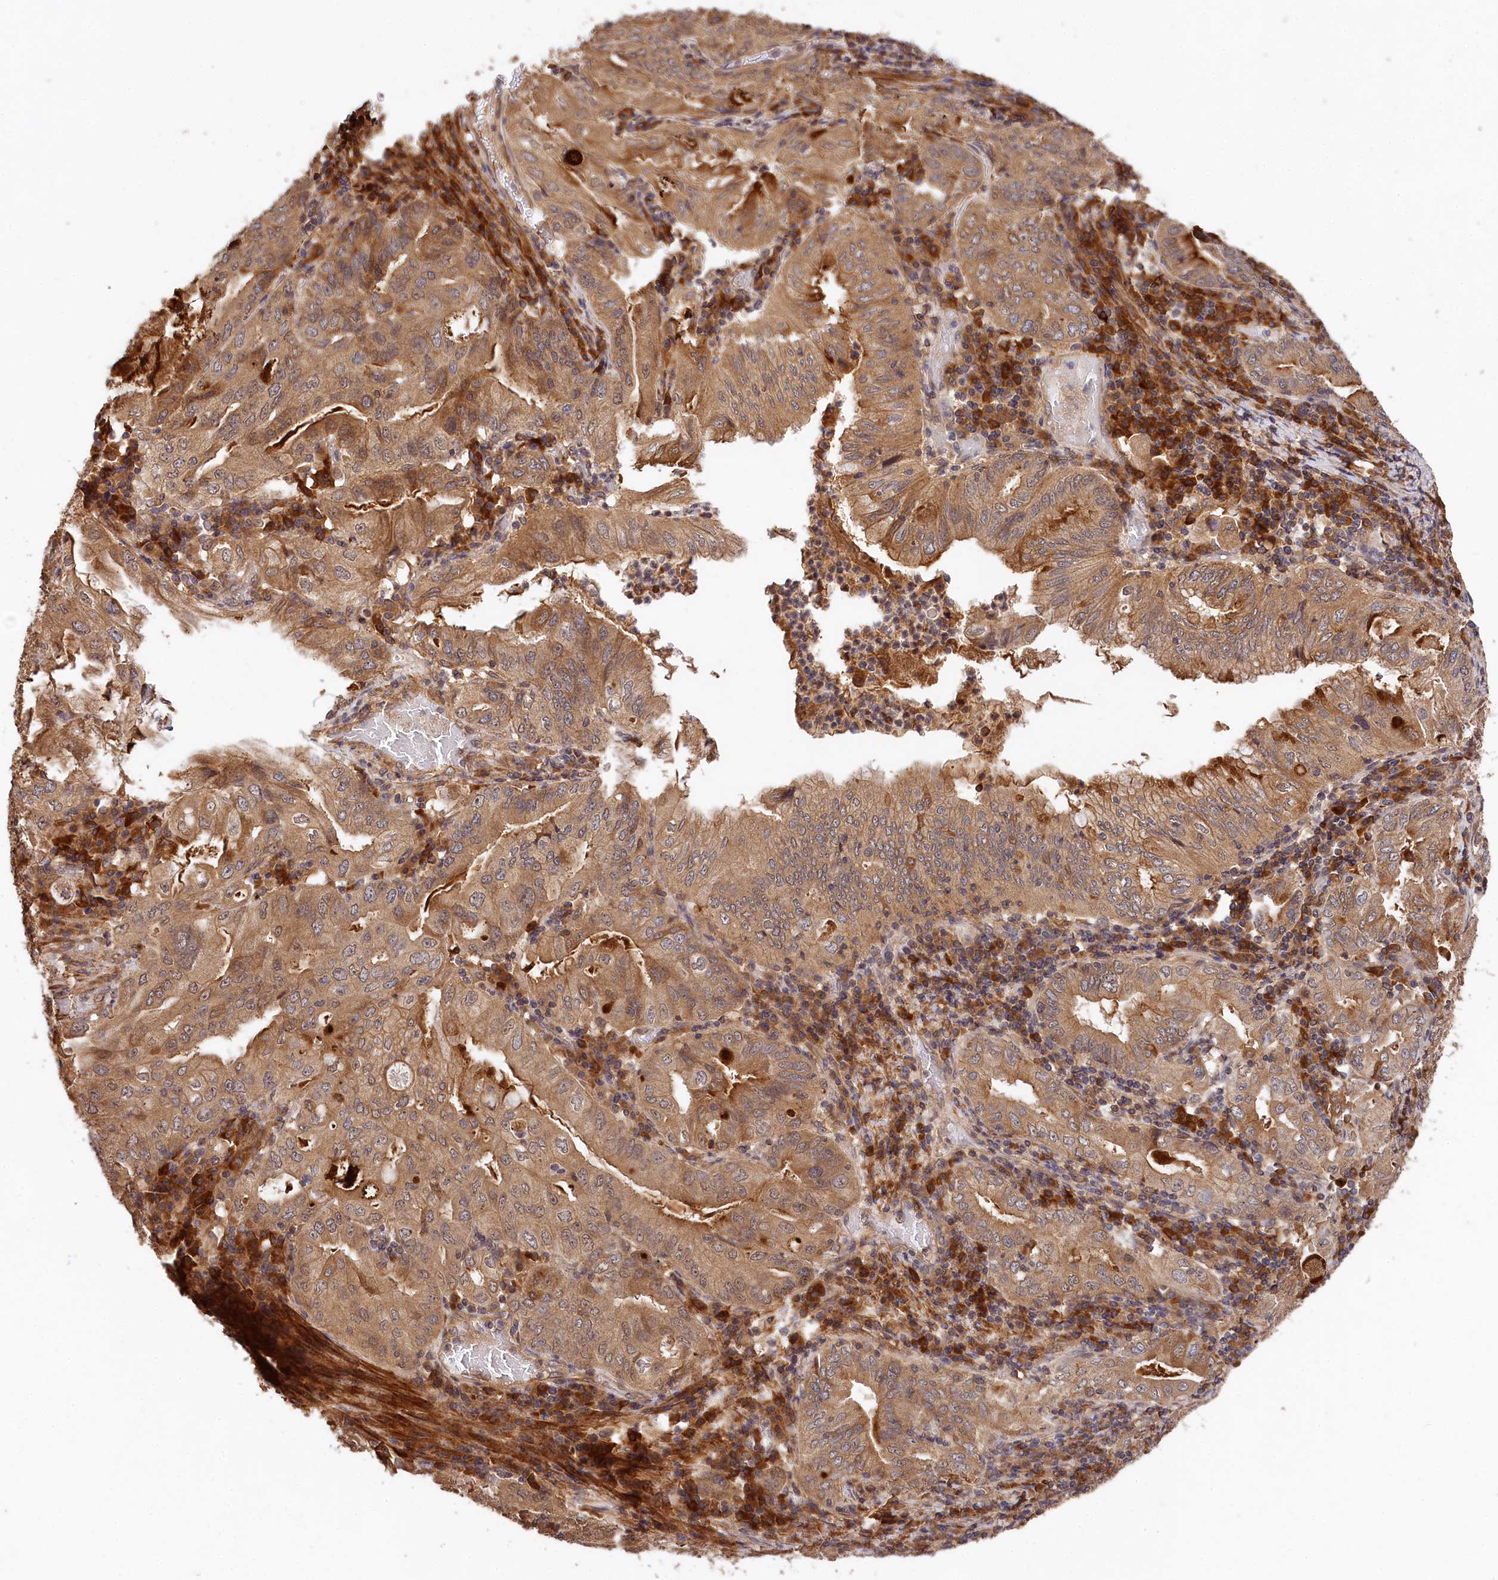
{"staining": {"intensity": "moderate", "quantity": ">75%", "location": "cytoplasmic/membranous"}, "tissue": "stomach cancer", "cell_type": "Tumor cells", "image_type": "cancer", "snomed": [{"axis": "morphology", "description": "Normal tissue, NOS"}, {"axis": "morphology", "description": "Adenocarcinoma, NOS"}, {"axis": "topography", "description": "Esophagus"}, {"axis": "topography", "description": "Stomach, upper"}, {"axis": "topography", "description": "Peripheral nerve tissue"}], "caption": "A high-resolution photomicrograph shows IHC staining of stomach adenocarcinoma, which reveals moderate cytoplasmic/membranous staining in about >75% of tumor cells. (Brightfield microscopy of DAB IHC at high magnification).", "gene": "MCF2L2", "patient": {"sex": "male", "age": 62}}